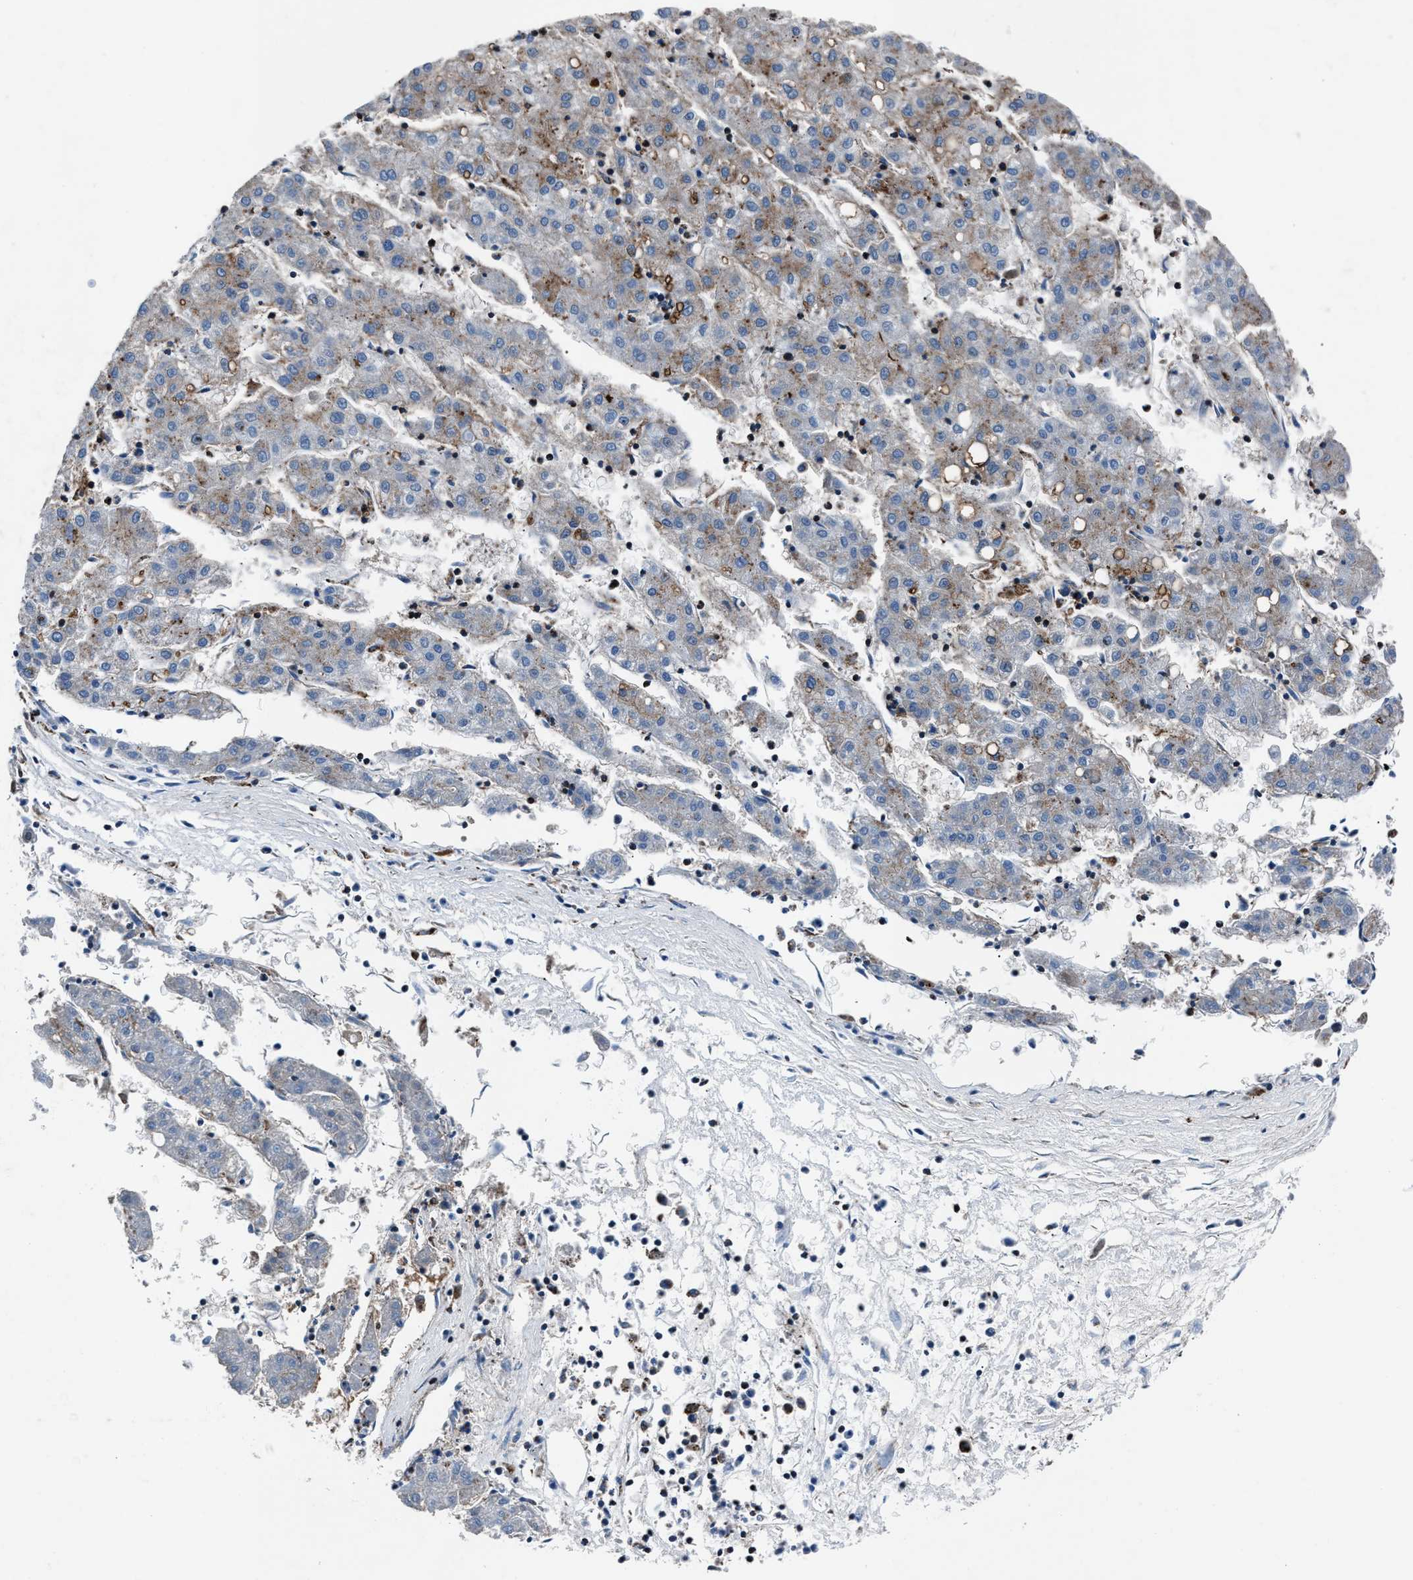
{"staining": {"intensity": "weak", "quantity": "<25%", "location": "cytoplasmic/membranous"}, "tissue": "liver cancer", "cell_type": "Tumor cells", "image_type": "cancer", "snomed": [{"axis": "morphology", "description": "Carcinoma, Hepatocellular, NOS"}, {"axis": "topography", "description": "Liver"}], "caption": "High power microscopy photomicrograph of an IHC micrograph of liver cancer (hepatocellular carcinoma), revealing no significant positivity in tumor cells.", "gene": "MFSD11", "patient": {"sex": "male", "age": 72}}